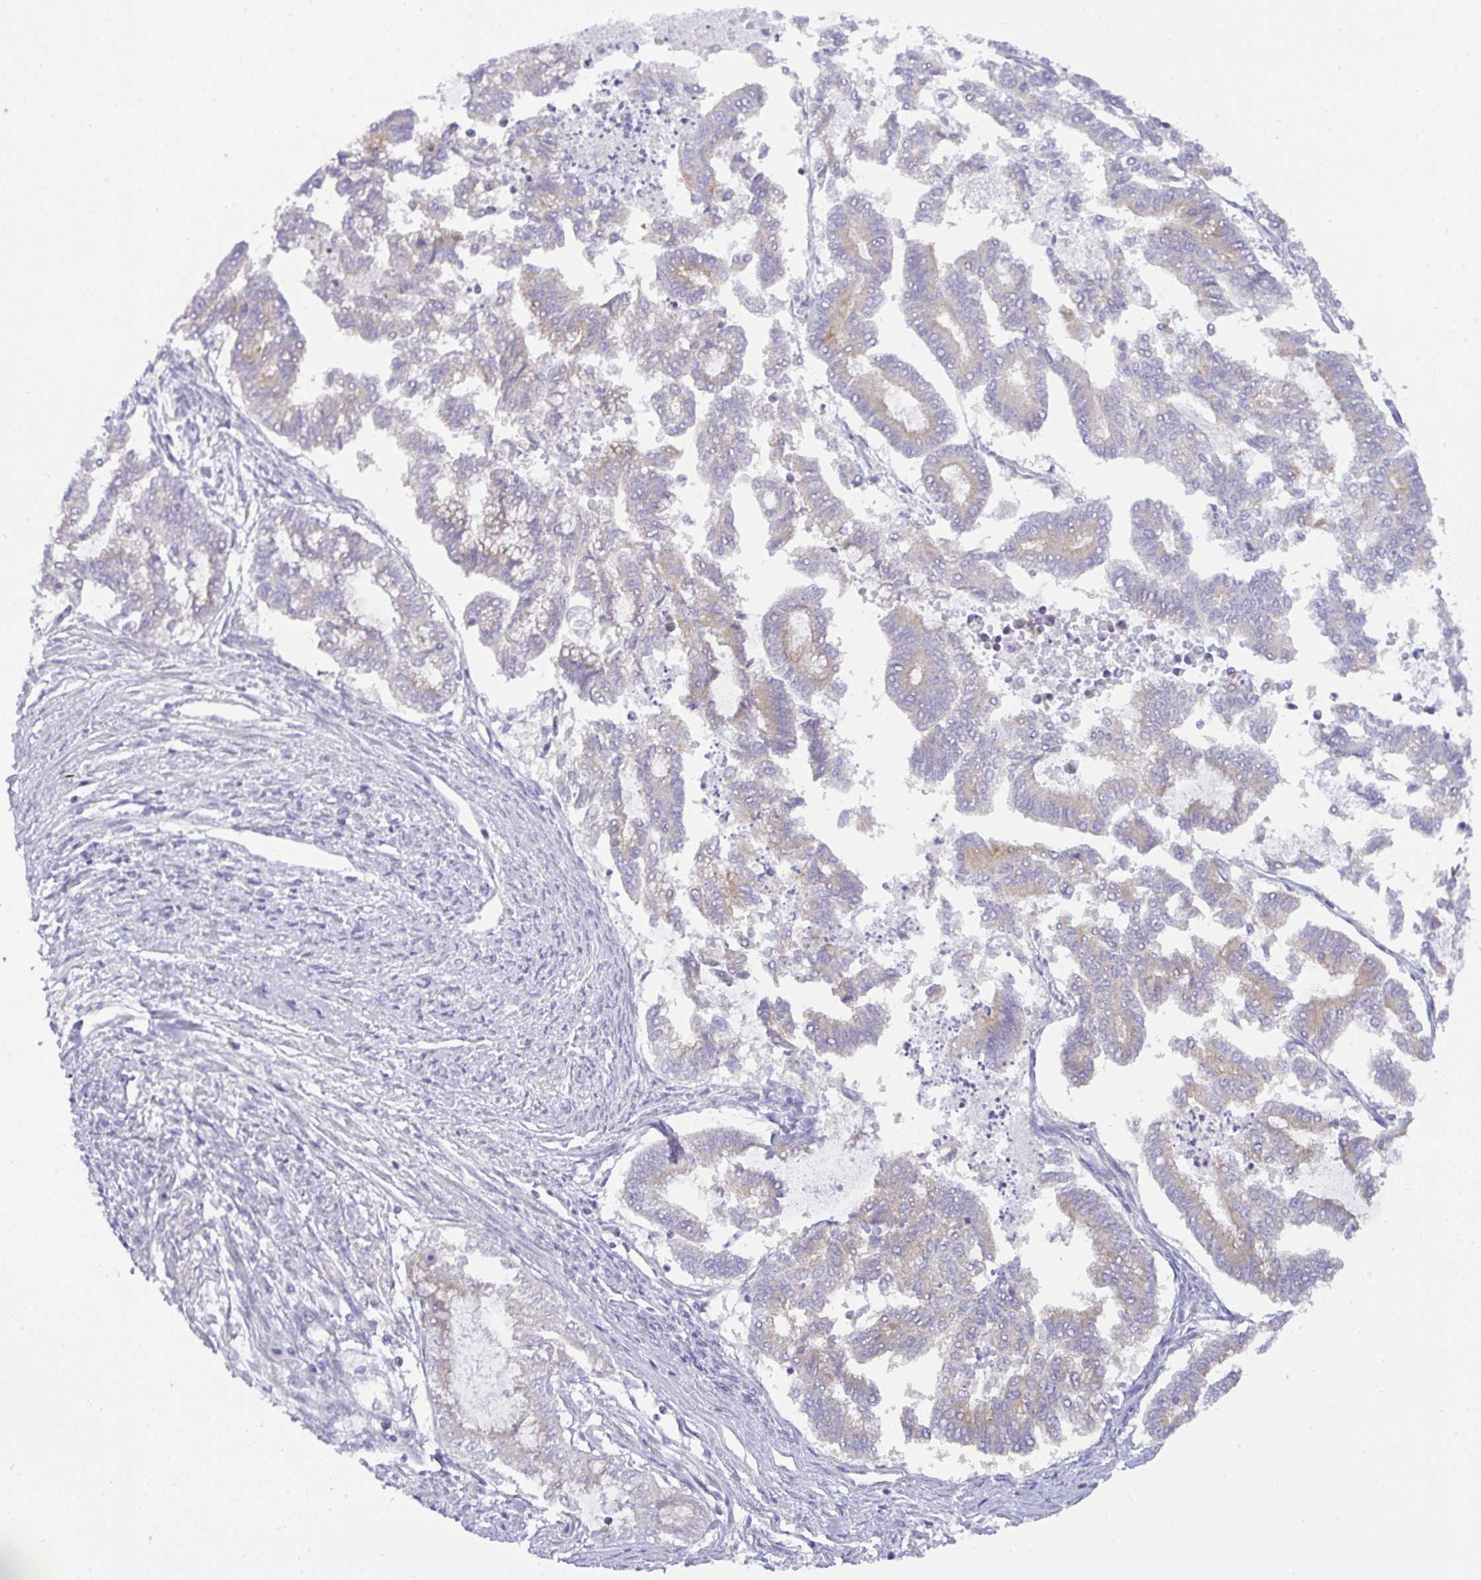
{"staining": {"intensity": "weak", "quantity": "25%-75%", "location": "cytoplasmic/membranous"}, "tissue": "endometrial cancer", "cell_type": "Tumor cells", "image_type": "cancer", "snomed": [{"axis": "morphology", "description": "Adenocarcinoma, NOS"}, {"axis": "topography", "description": "Endometrium"}], "caption": "This image demonstrates immunohistochemistry staining of human adenocarcinoma (endometrial), with low weak cytoplasmic/membranous expression in approximately 25%-75% of tumor cells.", "gene": "FAM177A1", "patient": {"sex": "female", "age": 79}}